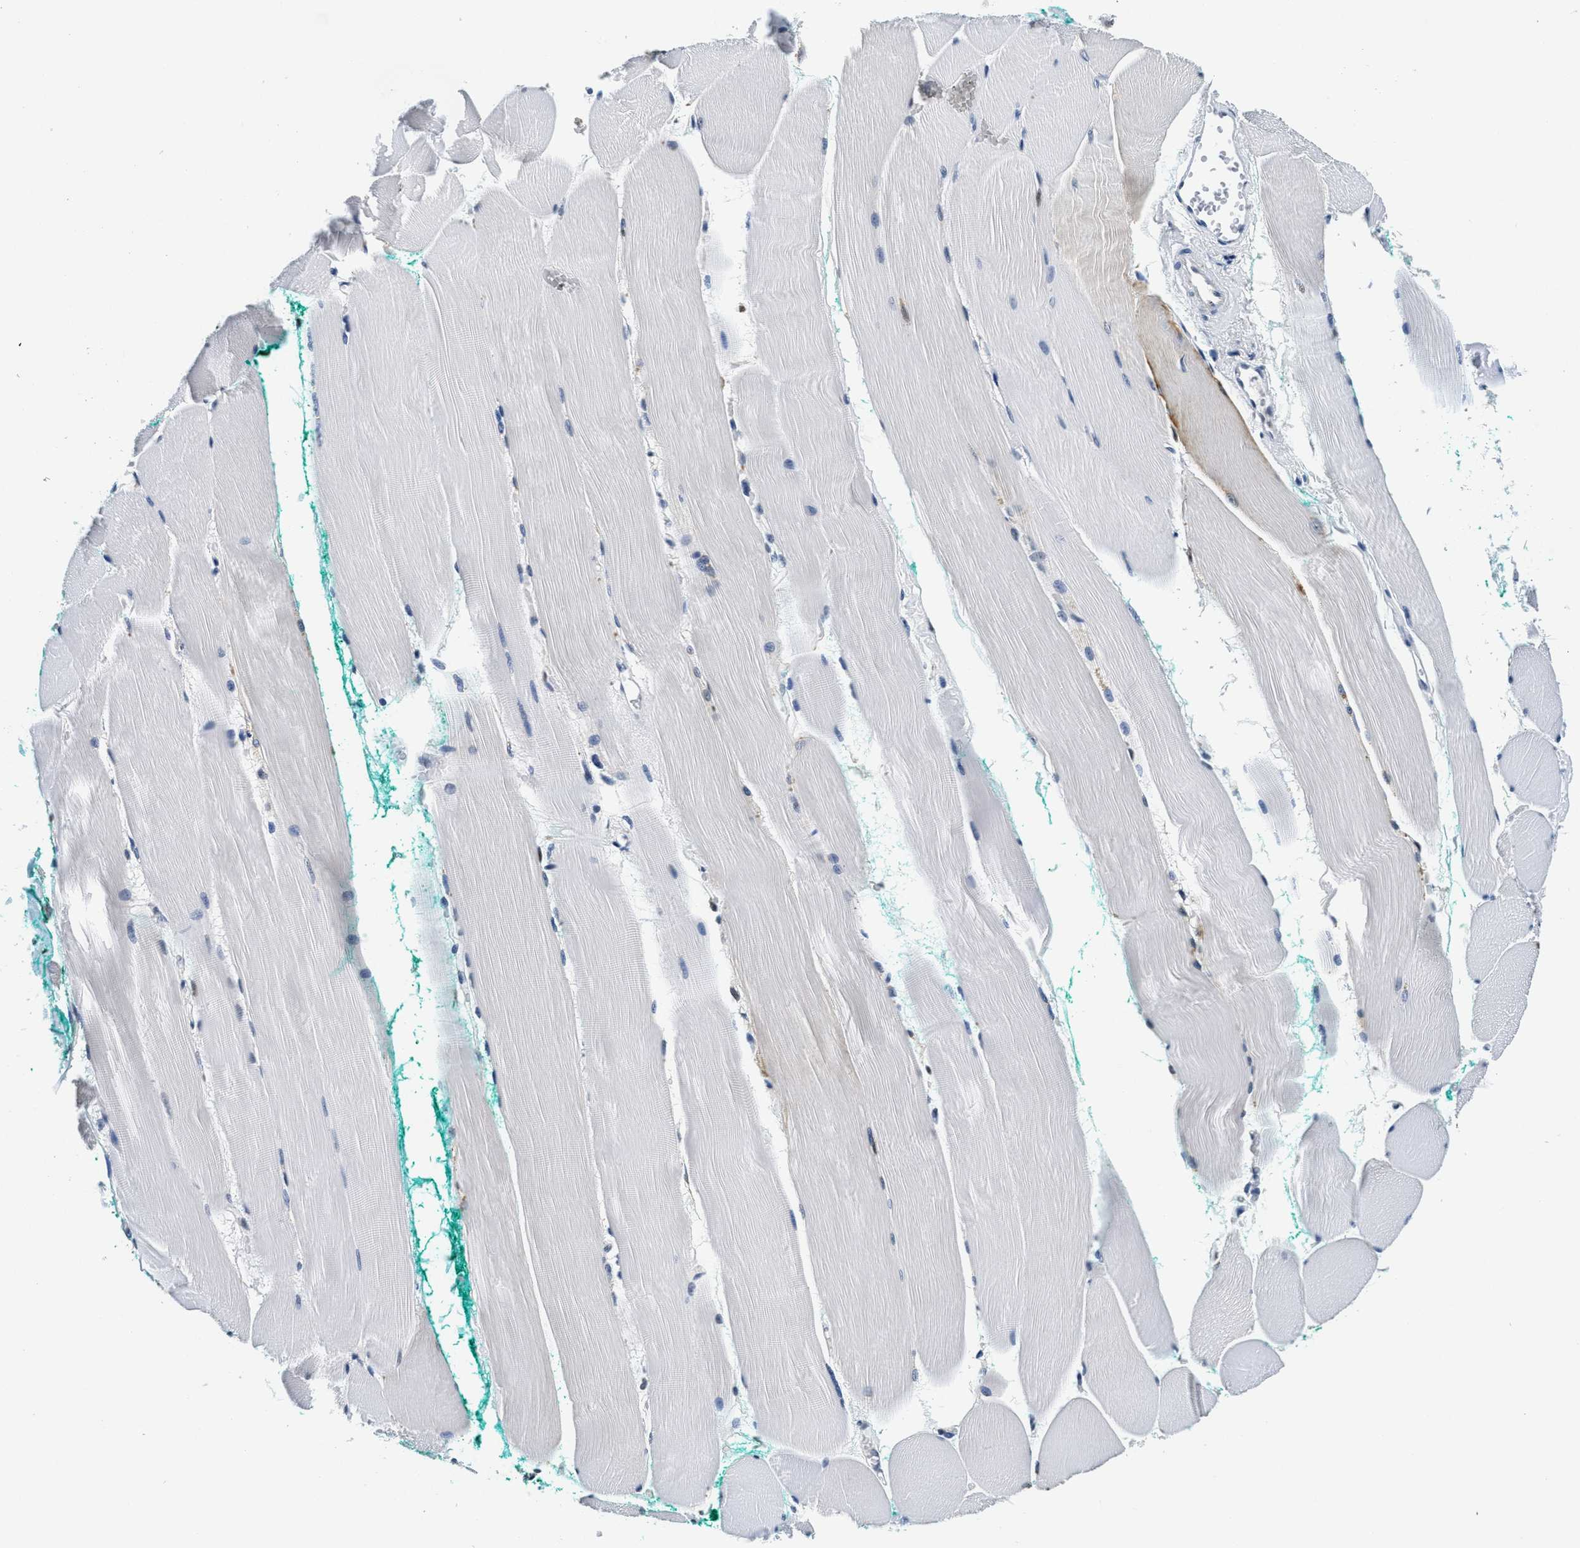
{"staining": {"intensity": "negative", "quantity": "none", "location": "none"}, "tissue": "skeletal muscle", "cell_type": "Myocytes", "image_type": "normal", "snomed": [{"axis": "morphology", "description": "Normal tissue, NOS"}, {"axis": "morphology", "description": "Squamous cell carcinoma, NOS"}, {"axis": "topography", "description": "Skeletal muscle"}], "caption": "Immunohistochemical staining of unremarkable skeletal muscle reveals no significant expression in myocytes.", "gene": "HS3ST2", "patient": {"sex": "male", "age": 51}}